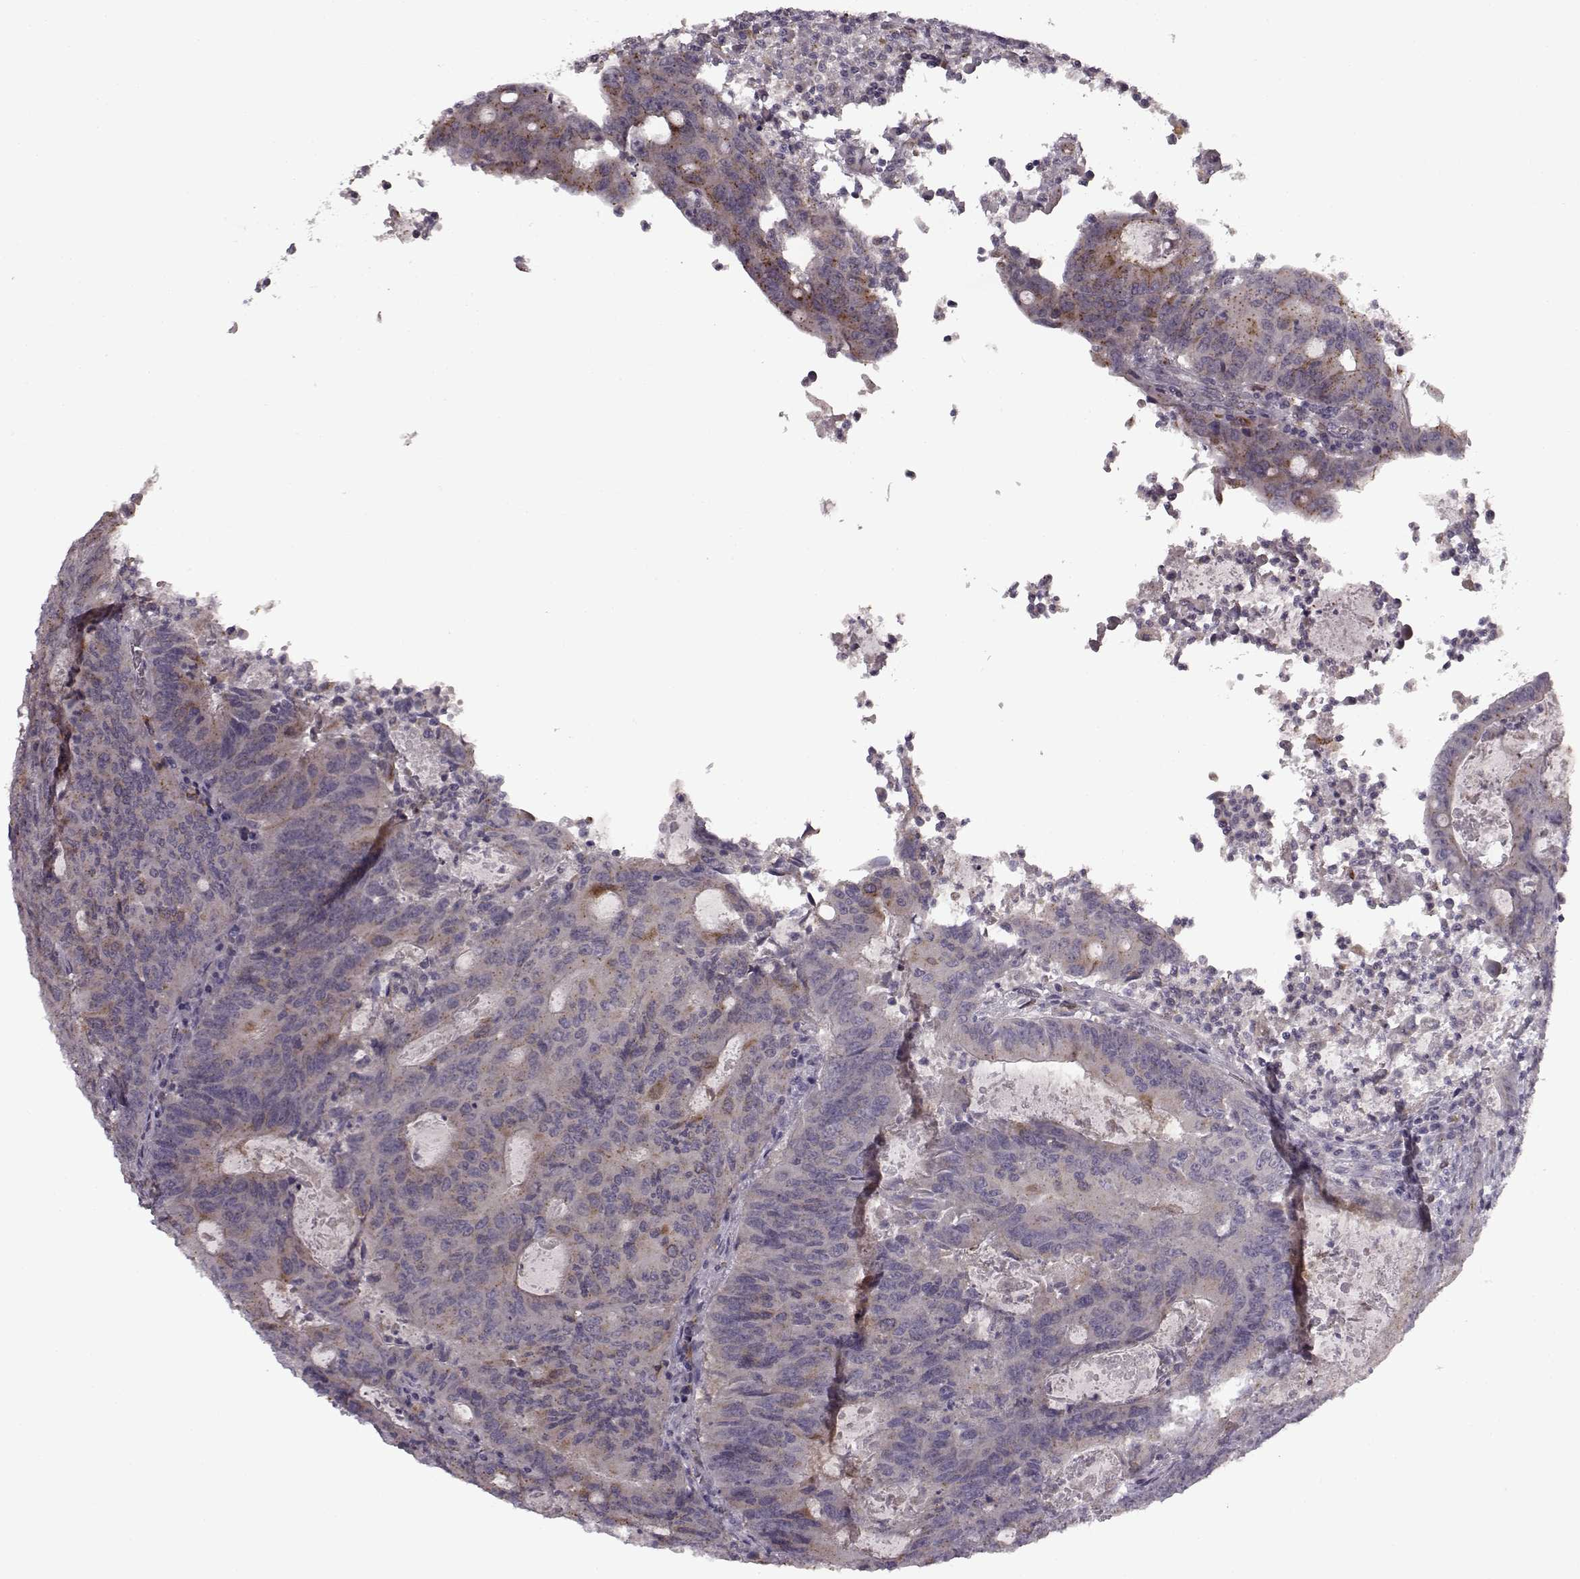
{"staining": {"intensity": "weak", "quantity": "<25%", "location": "cytoplasmic/membranous"}, "tissue": "colorectal cancer", "cell_type": "Tumor cells", "image_type": "cancer", "snomed": [{"axis": "morphology", "description": "Adenocarcinoma, NOS"}, {"axis": "topography", "description": "Colon"}], "caption": "An image of human adenocarcinoma (colorectal) is negative for staining in tumor cells.", "gene": "HMMR", "patient": {"sex": "male", "age": 67}}